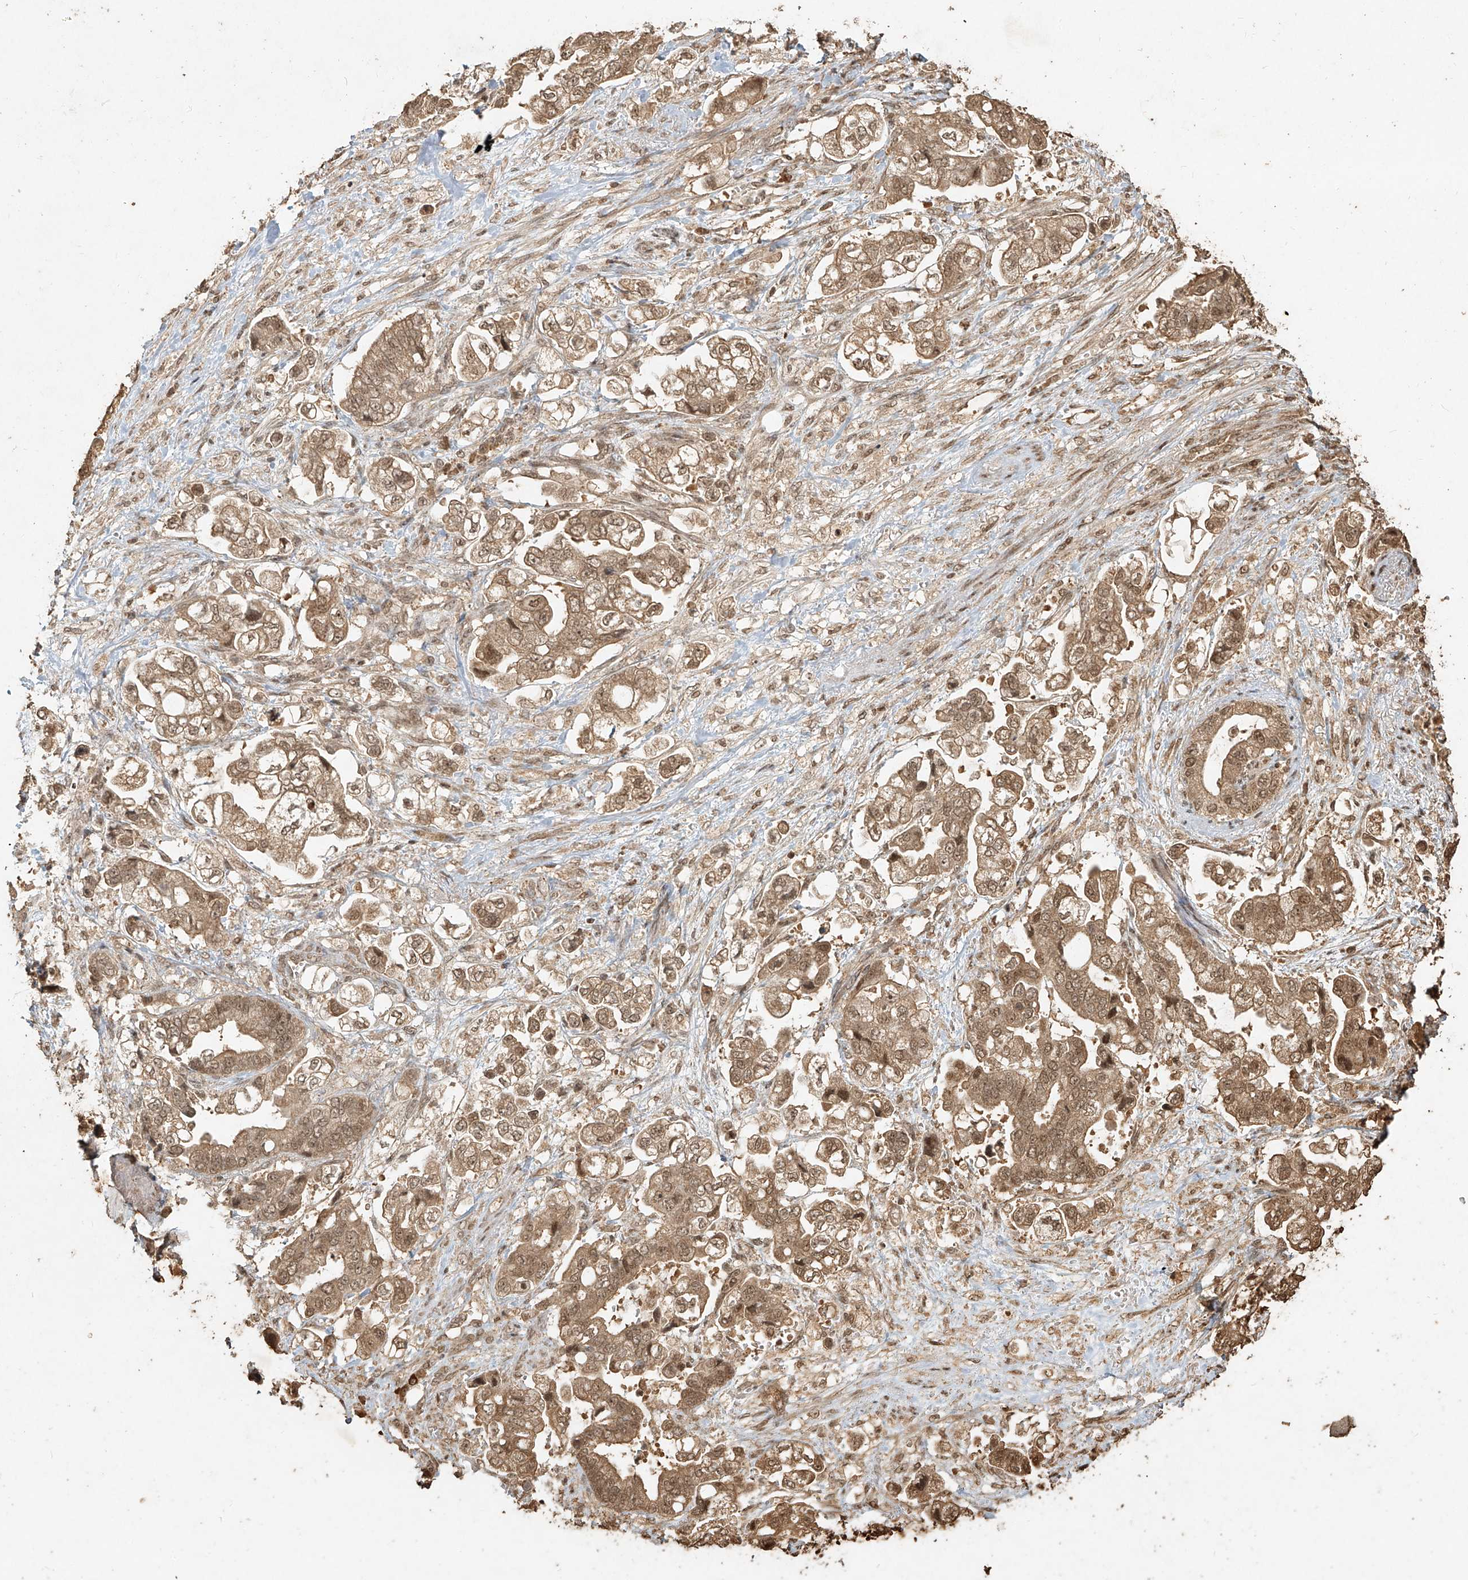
{"staining": {"intensity": "moderate", "quantity": ">75%", "location": "cytoplasmic/membranous,nuclear"}, "tissue": "stomach cancer", "cell_type": "Tumor cells", "image_type": "cancer", "snomed": [{"axis": "morphology", "description": "Normal tissue, NOS"}, {"axis": "morphology", "description": "Adenocarcinoma, NOS"}, {"axis": "topography", "description": "Stomach"}], "caption": "A medium amount of moderate cytoplasmic/membranous and nuclear expression is identified in approximately >75% of tumor cells in stomach cancer tissue.", "gene": "UBE2K", "patient": {"sex": "male", "age": 62}}